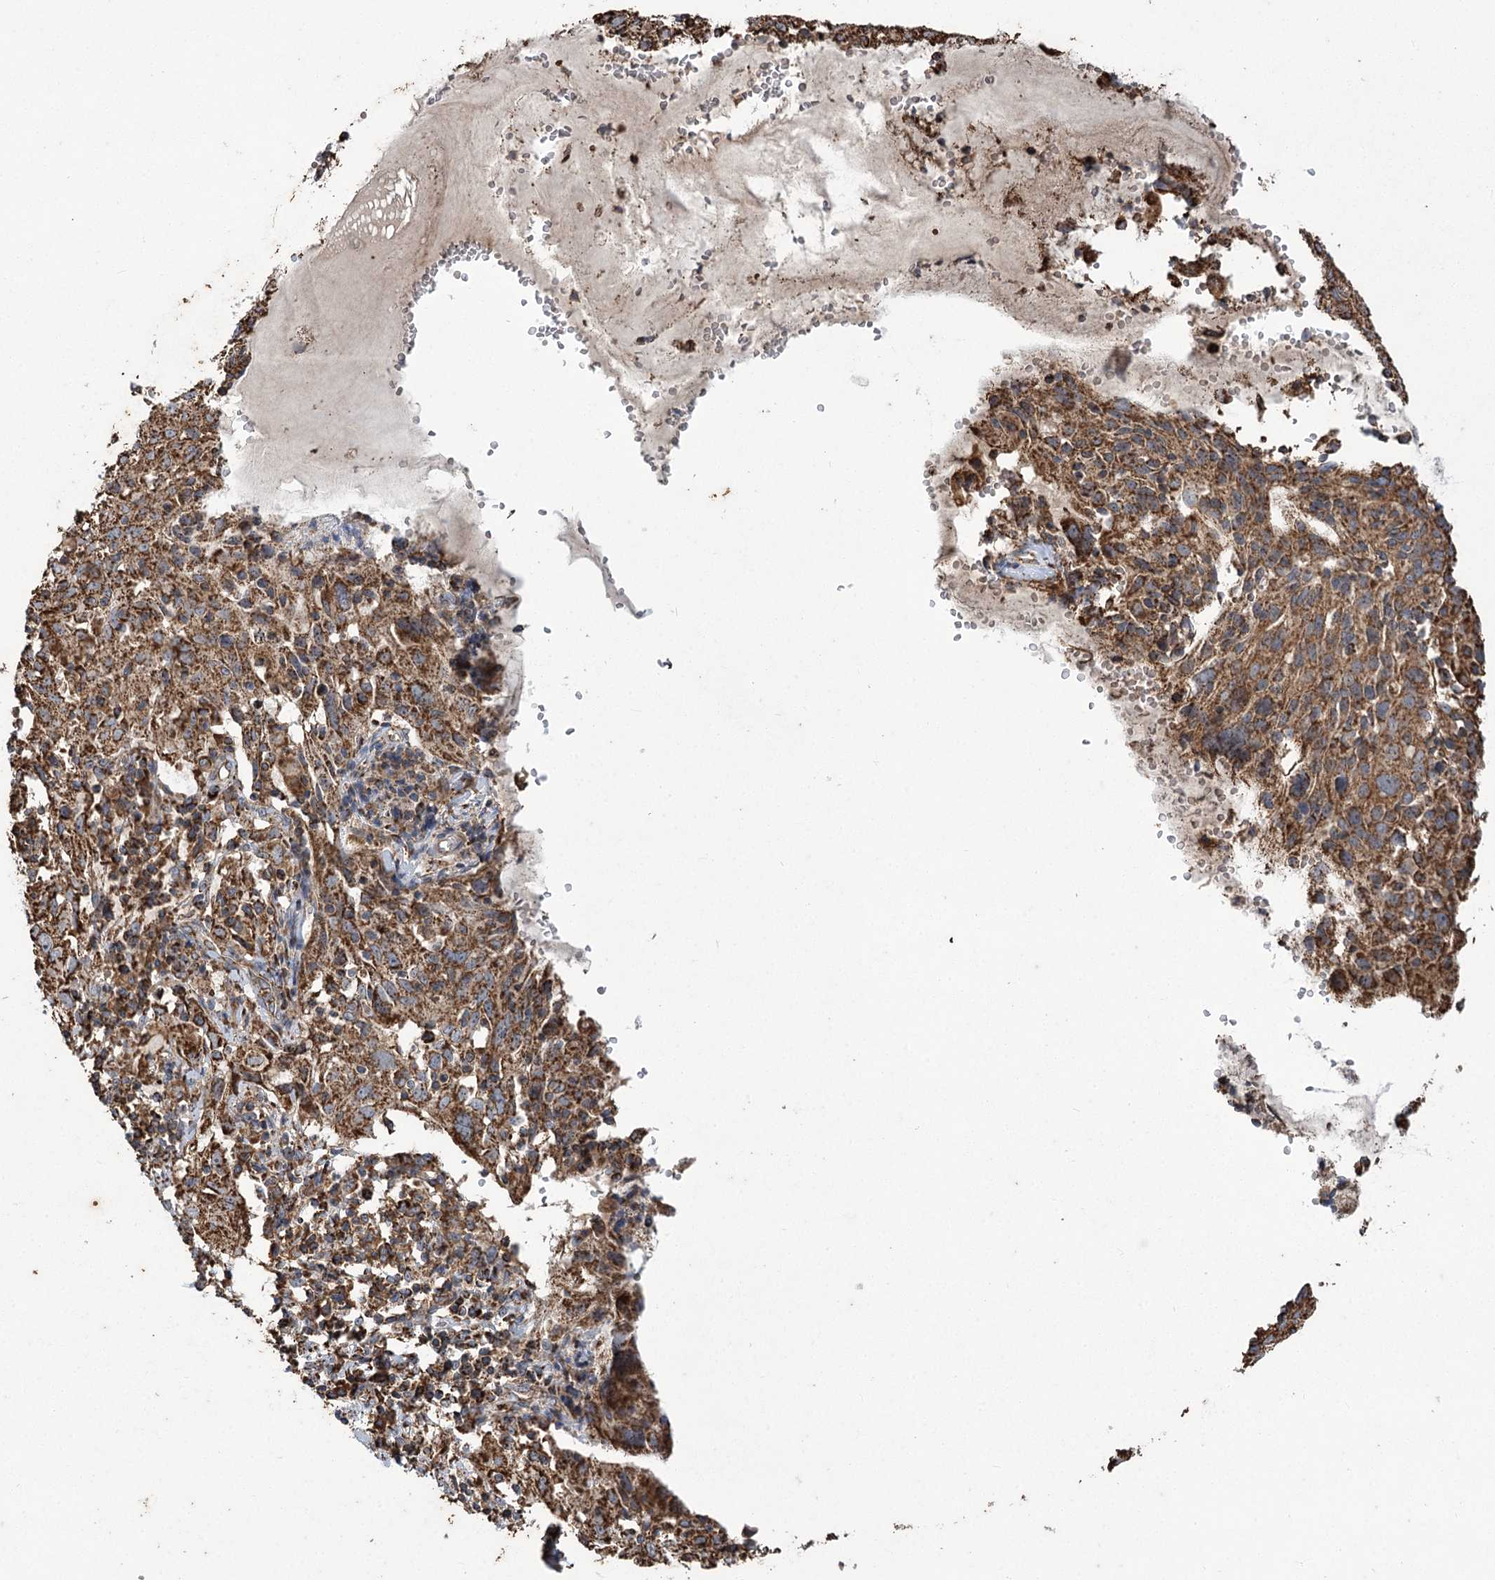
{"staining": {"intensity": "strong", "quantity": ">75%", "location": "cytoplasmic/membranous"}, "tissue": "cervical cancer", "cell_type": "Tumor cells", "image_type": "cancer", "snomed": [{"axis": "morphology", "description": "Squamous cell carcinoma, NOS"}, {"axis": "topography", "description": "Cervix"}], "caption": "About >75% of tumor cells in cervical cancer demonstrate strong cytoplasmic/membranous protein expression as visualized by brown immunohistochemical staining.", "gene": "CARD19", "patient": {"sex": "female", "age": 31}}